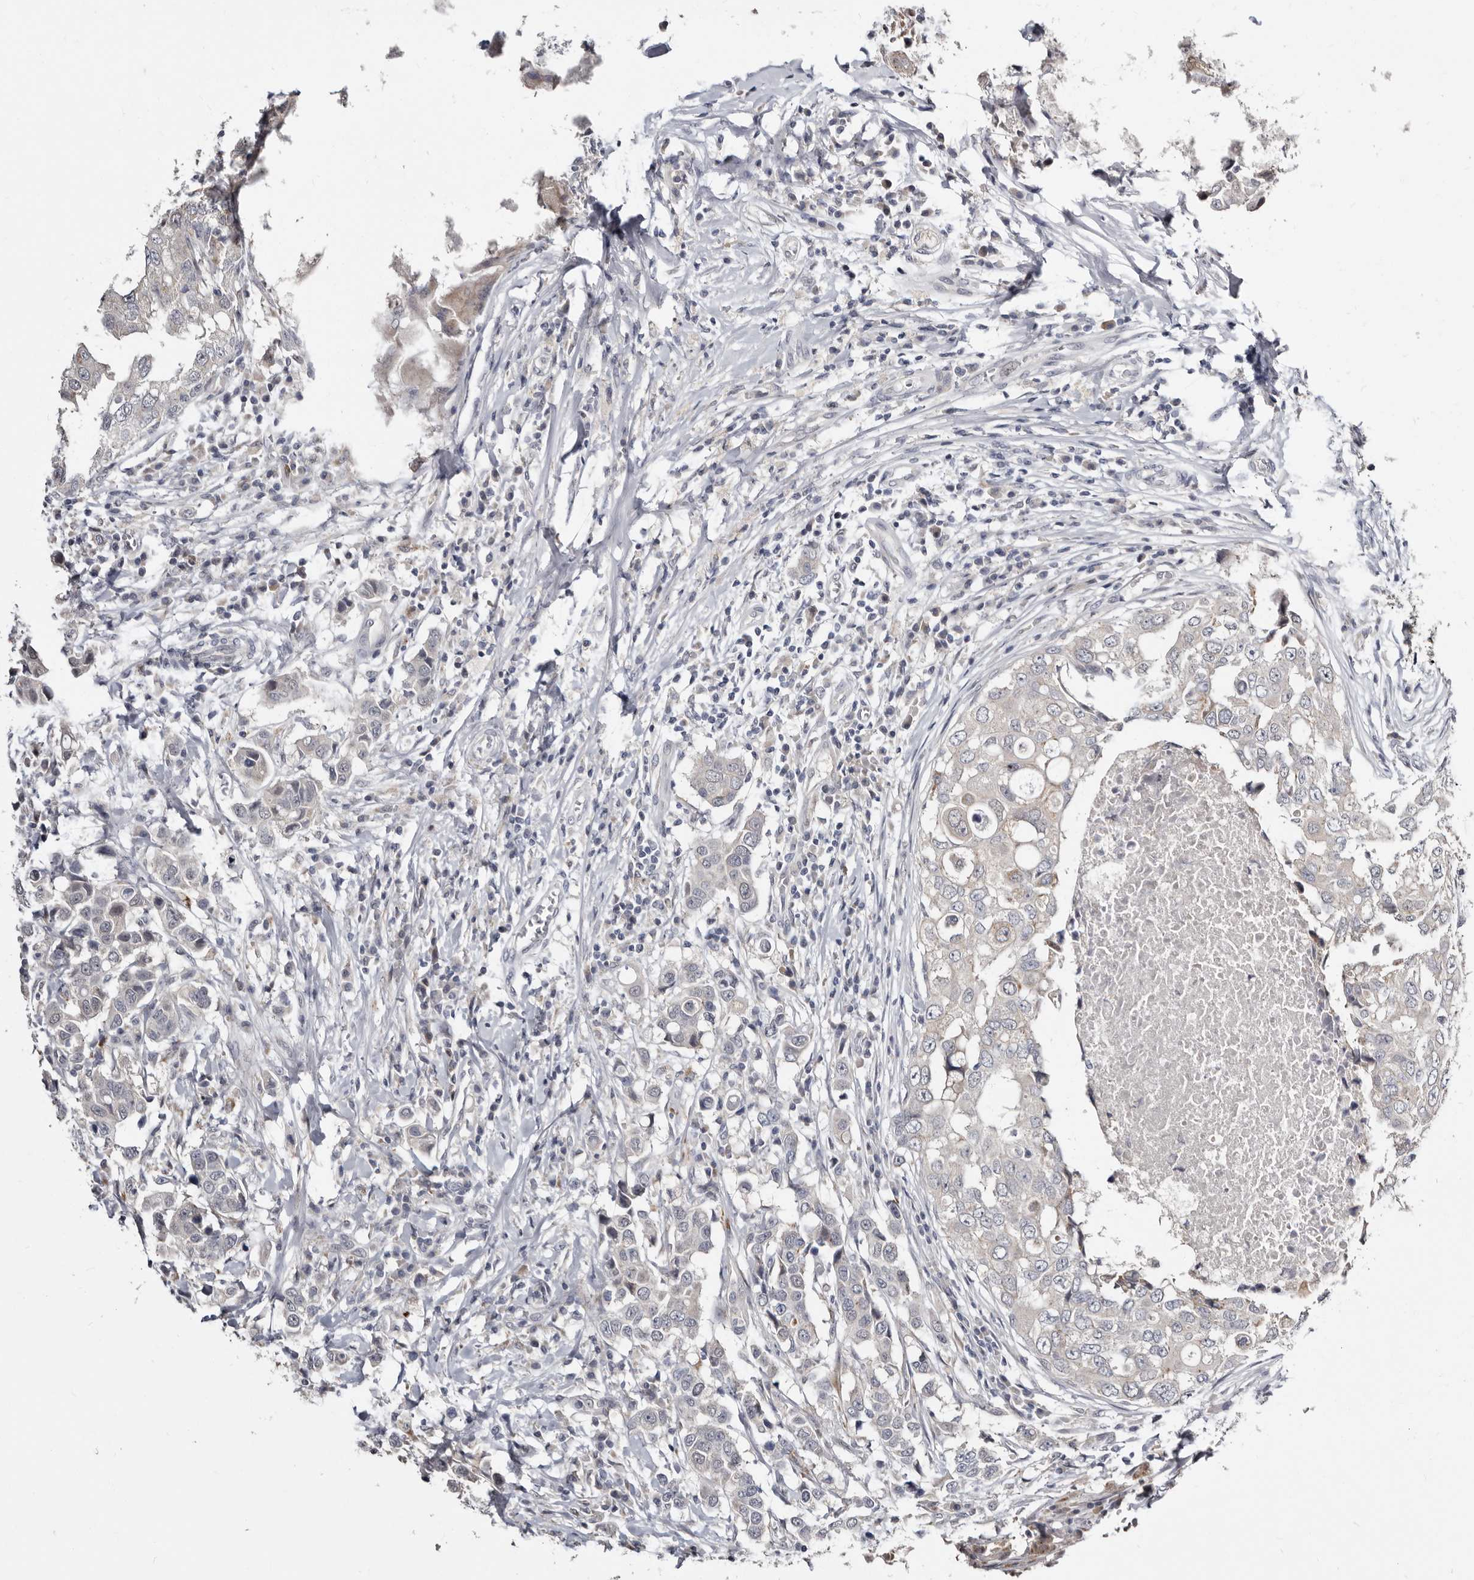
{"staining": {"intensity": "negative", "quantity": "none", "location": "none"}, "tissue": "breast cancer", "cell_type": "Tumor cells", "image_type": "cancer", "snomed": [{"axis": "morphology", "description": "Duct carcinoma"}, {"axis": "topography", "description": "Breast"}], "caption": "There is no significant staining in tumor cells of infiltrating ductal carcinoma (breast). (DAB (3,3'-diaminobenzidine) immunohistochemistry (IHC) with hematoxylin counter stain).", "gene": "KLHL4", "patient": {"sex": "female", "age": 27}}